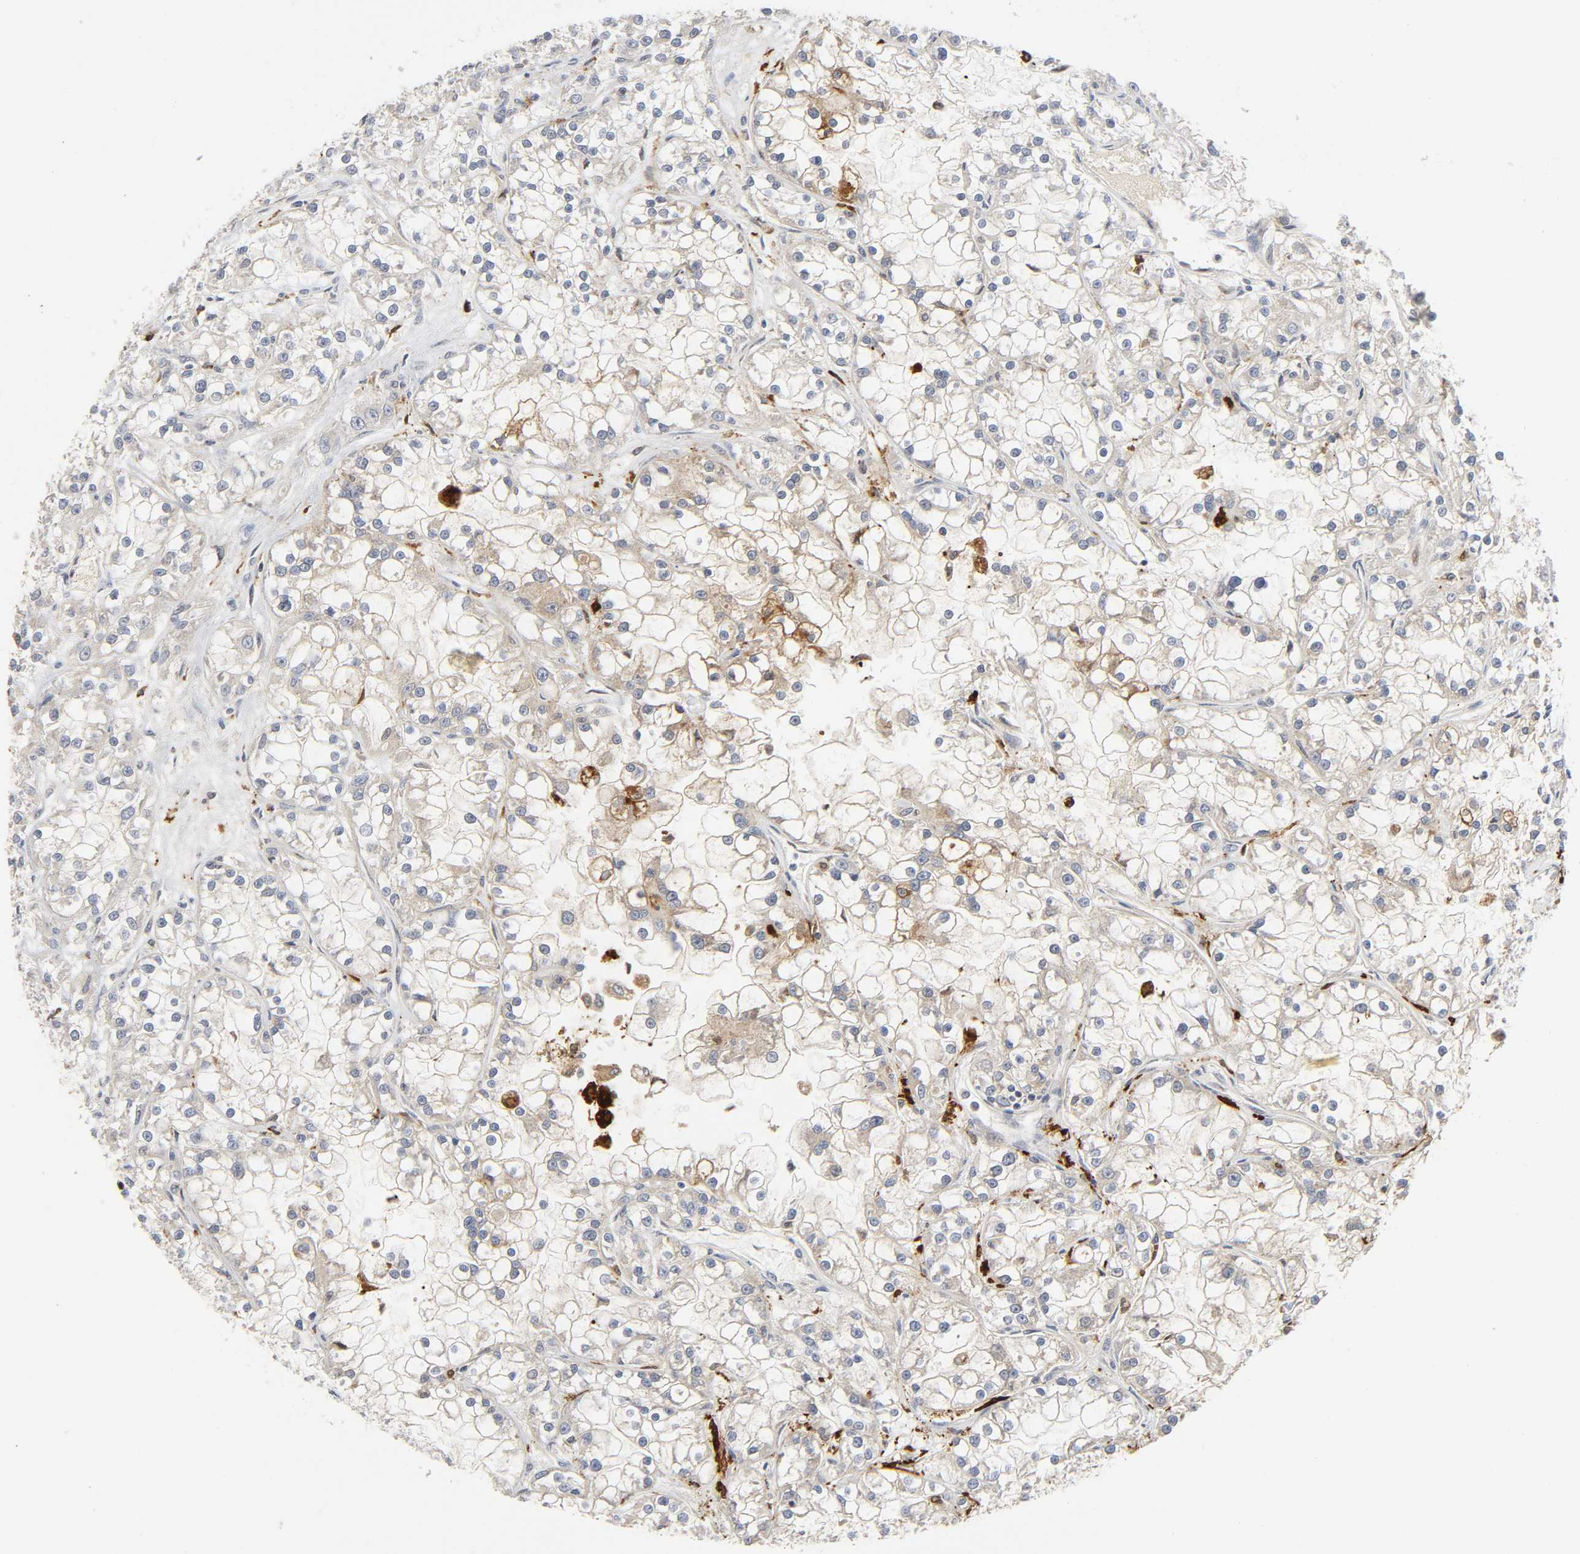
{"staining": {"intensity": "negative", "quantity": "none", "location": "none"}, "tissue": "renal cancer", "cell_type": "Tumor cells", "image_type": "cancer", "snomed": [{"axis": "morphology", "description": "Adenocarcinoma, NOS"}, {"axis": "topography", "description": "Kidney"}], "caption": "Immunohistochemistry (IHC) photomicrograph of neoplastic tissue: human renal cancer stained with DAB (3,3'-diaminobenzidine) exhibits no significant protein positivity in tumor cells.", "gene": "KAT2B", "patient": {"sex": "female", "age": 52}}